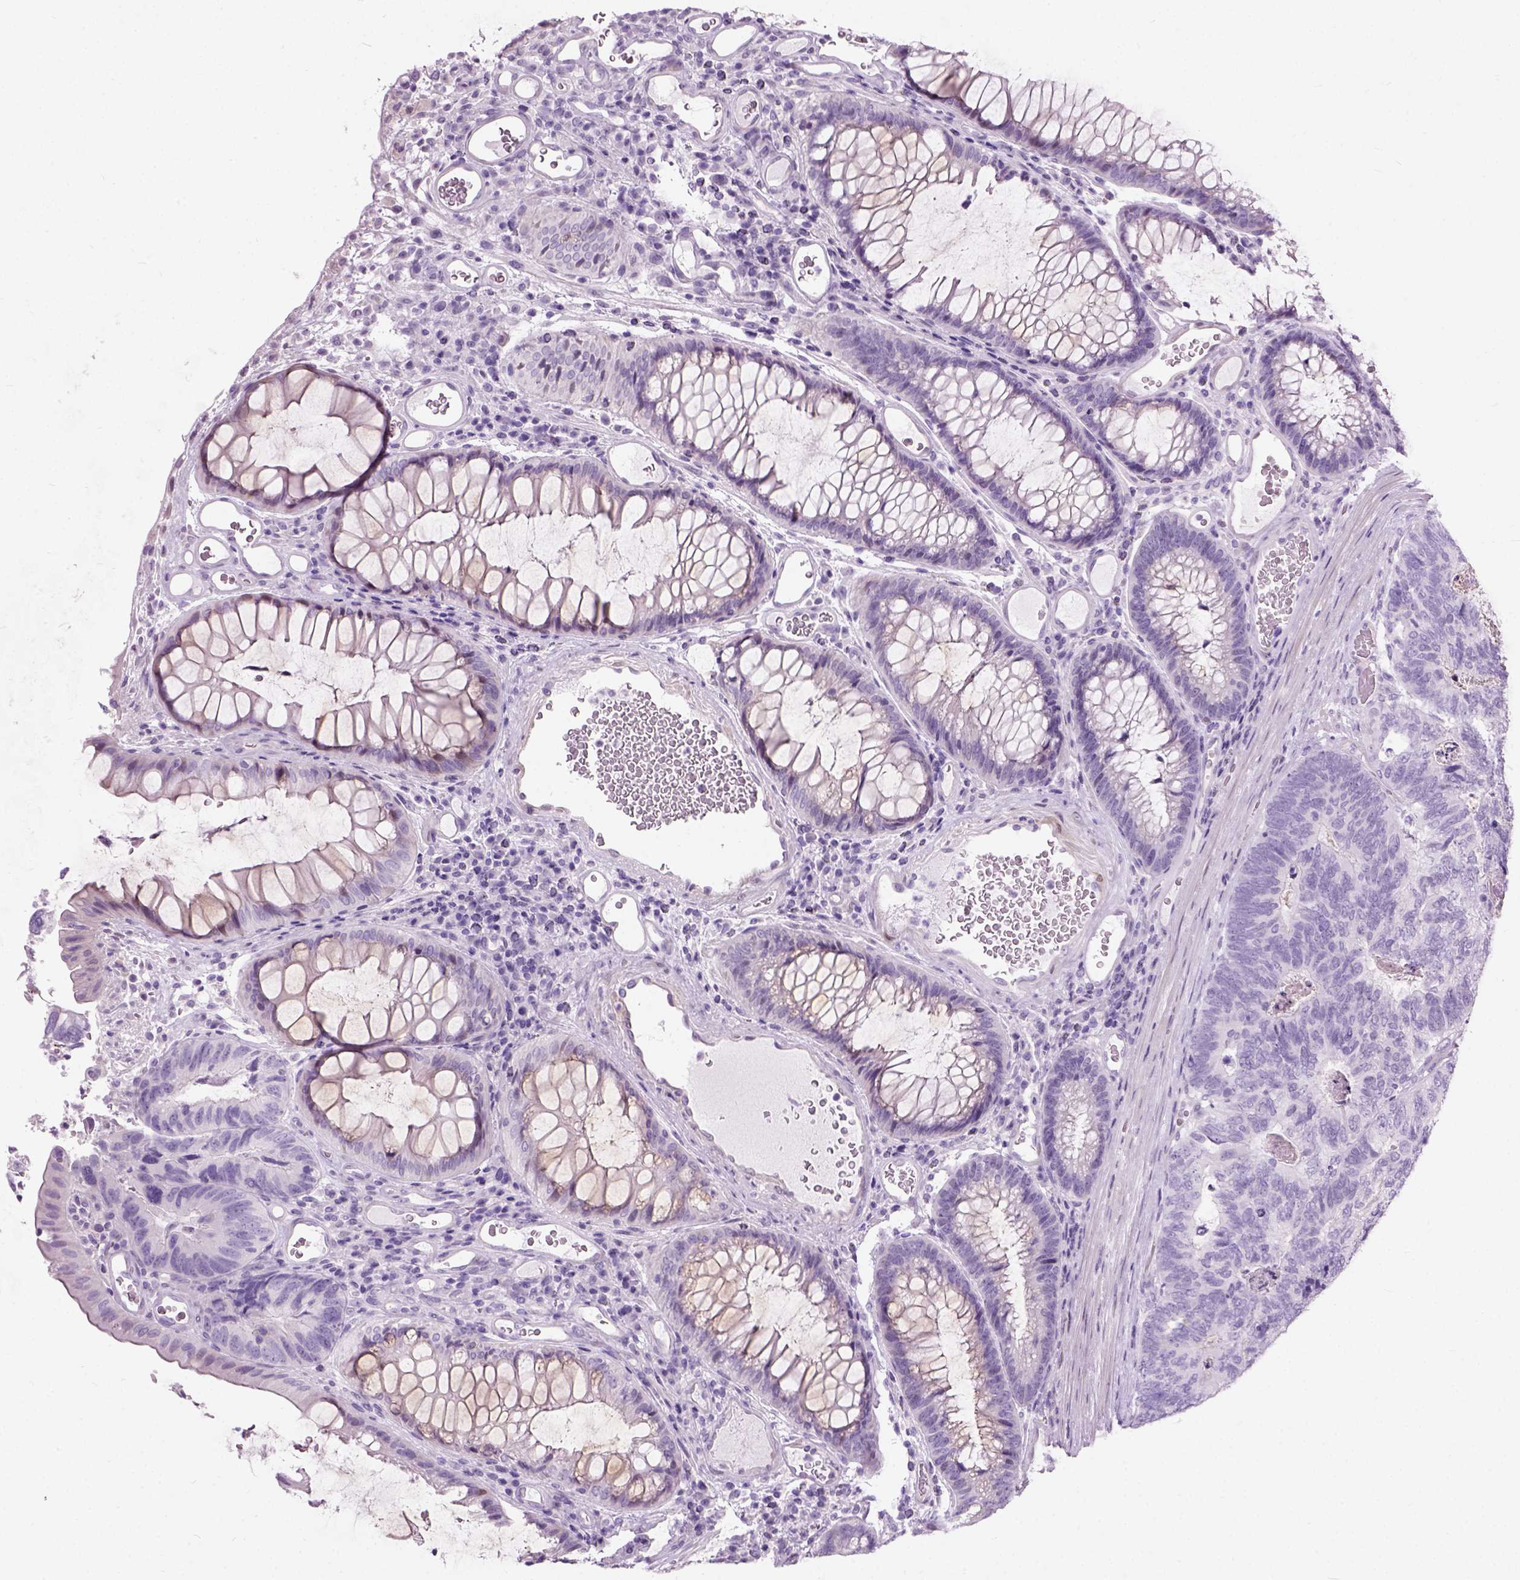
{"staining": {"intensity": "negative", "quantity": "none", "location": "none"}, "tissue": "colorectal cancer", "cell_type": "Tumor cells", "image_type": "cancer", "snomed": [{"axis": "morphology", "description": "Adenocarcinoma, NOS"}, {"axis": "topography", "description": "Colon"}], "caption": "IHC micrograph of neoplastic tissue: colorectal adenocarcinoma stained with DAB exhibits no significant protein staining in tumor cells.", "gene": "AXDND1", "patient": {"sex": "female", "age": 67}}